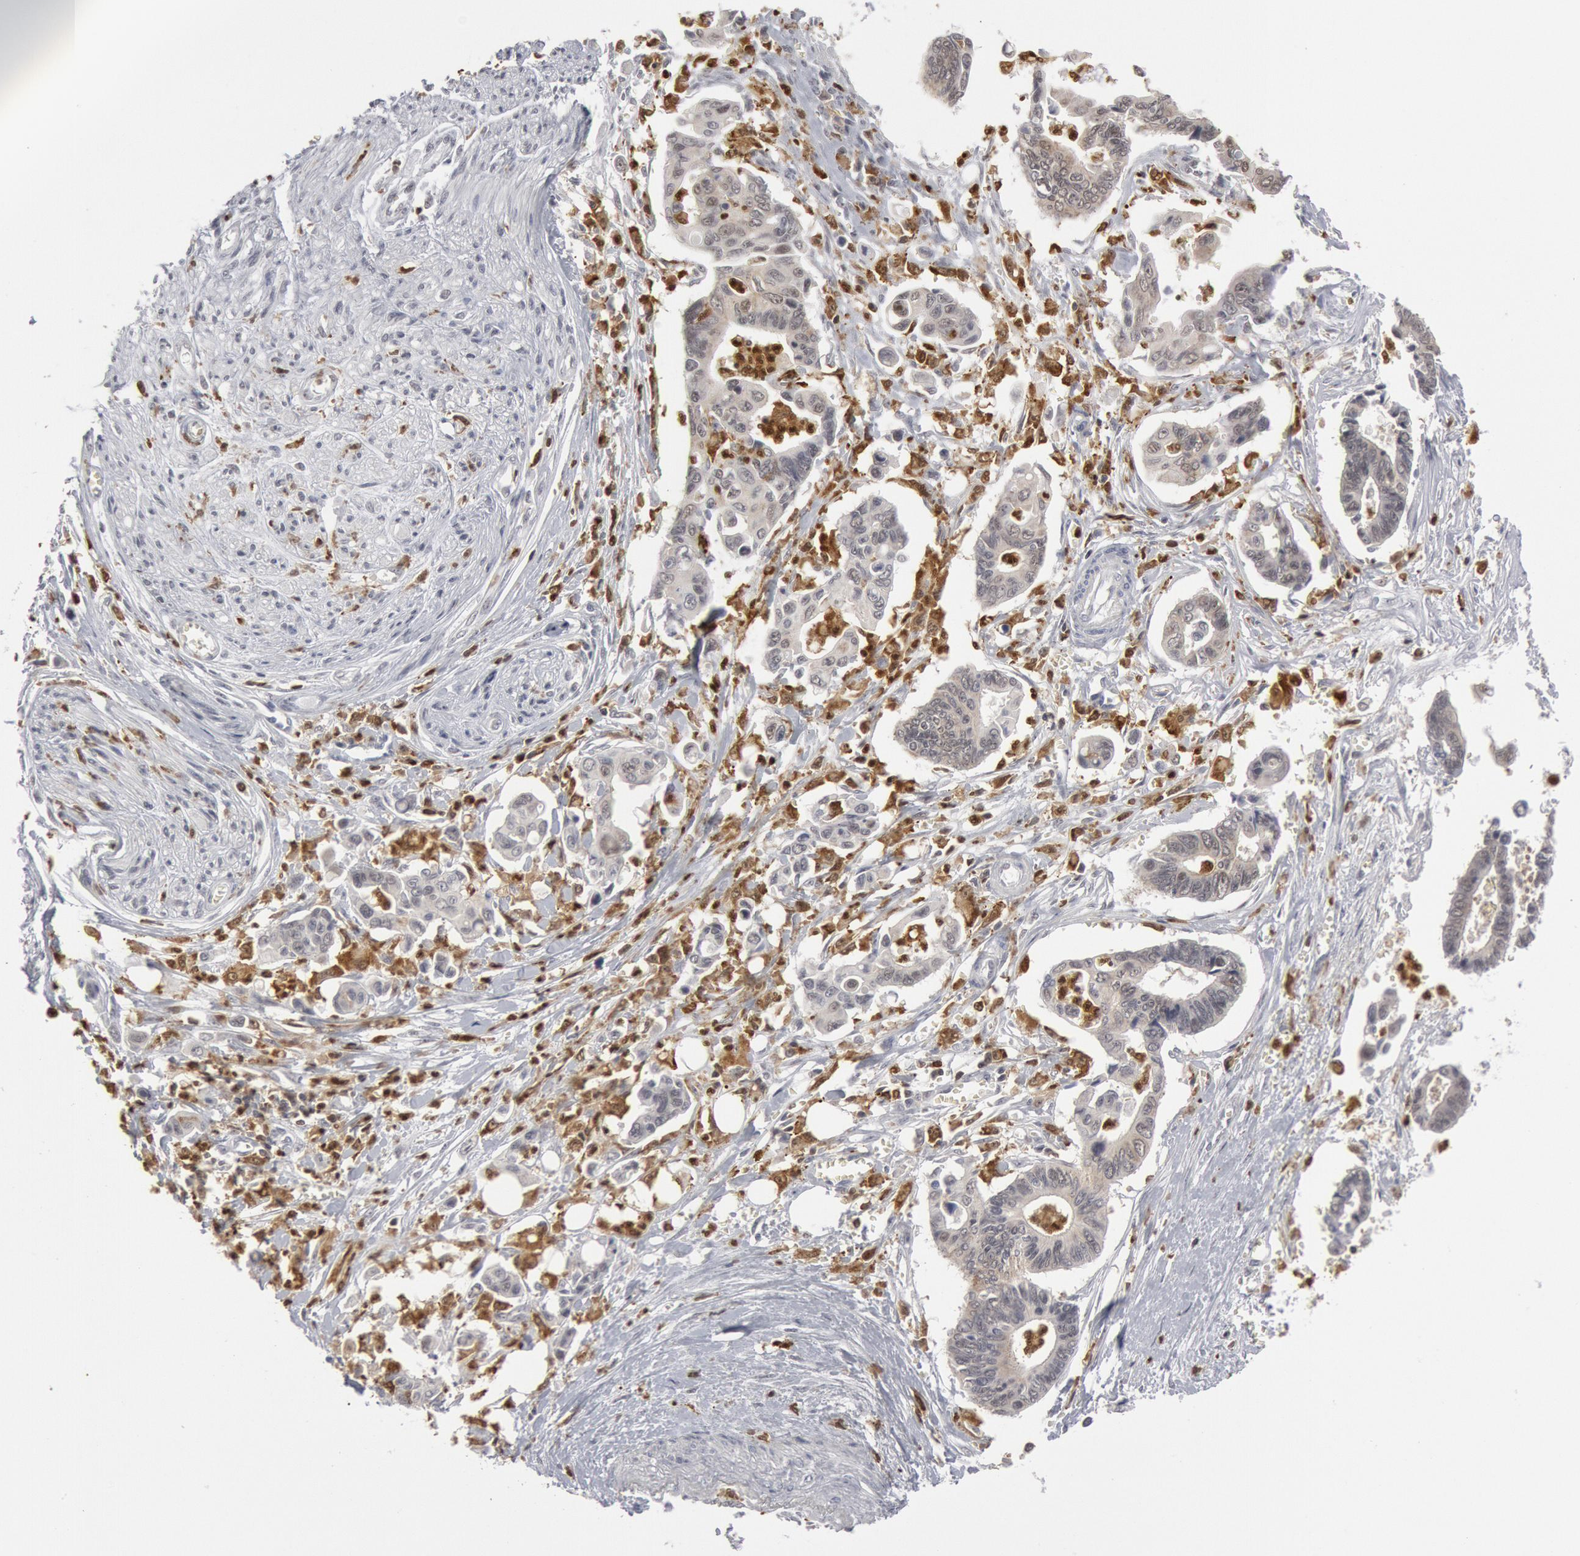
{"staining": {"intensity": "weak", "quantity": ">75%", "location": "cytoplasmic/membranous"}, "tissue": "pancreatic cancer", "cell_type": "Tumor cells", "image_type": "cancer", "snomed": [{"axis": "morphology", "description": "Adenocarcinoma, NOS"}, {"axis": "topography", "description": "Pancreas"}], "caption": "Immunohistochemical staining of human pancreatic cancer shows low levels of weak cytoplasmic/membranous protein staining in approximately >75% of tumor cells. (DAB IHC with brightfield microscopy, high magnification).", "gene": "PTPN6", "patient": {"sex": "female", "age": 70}}